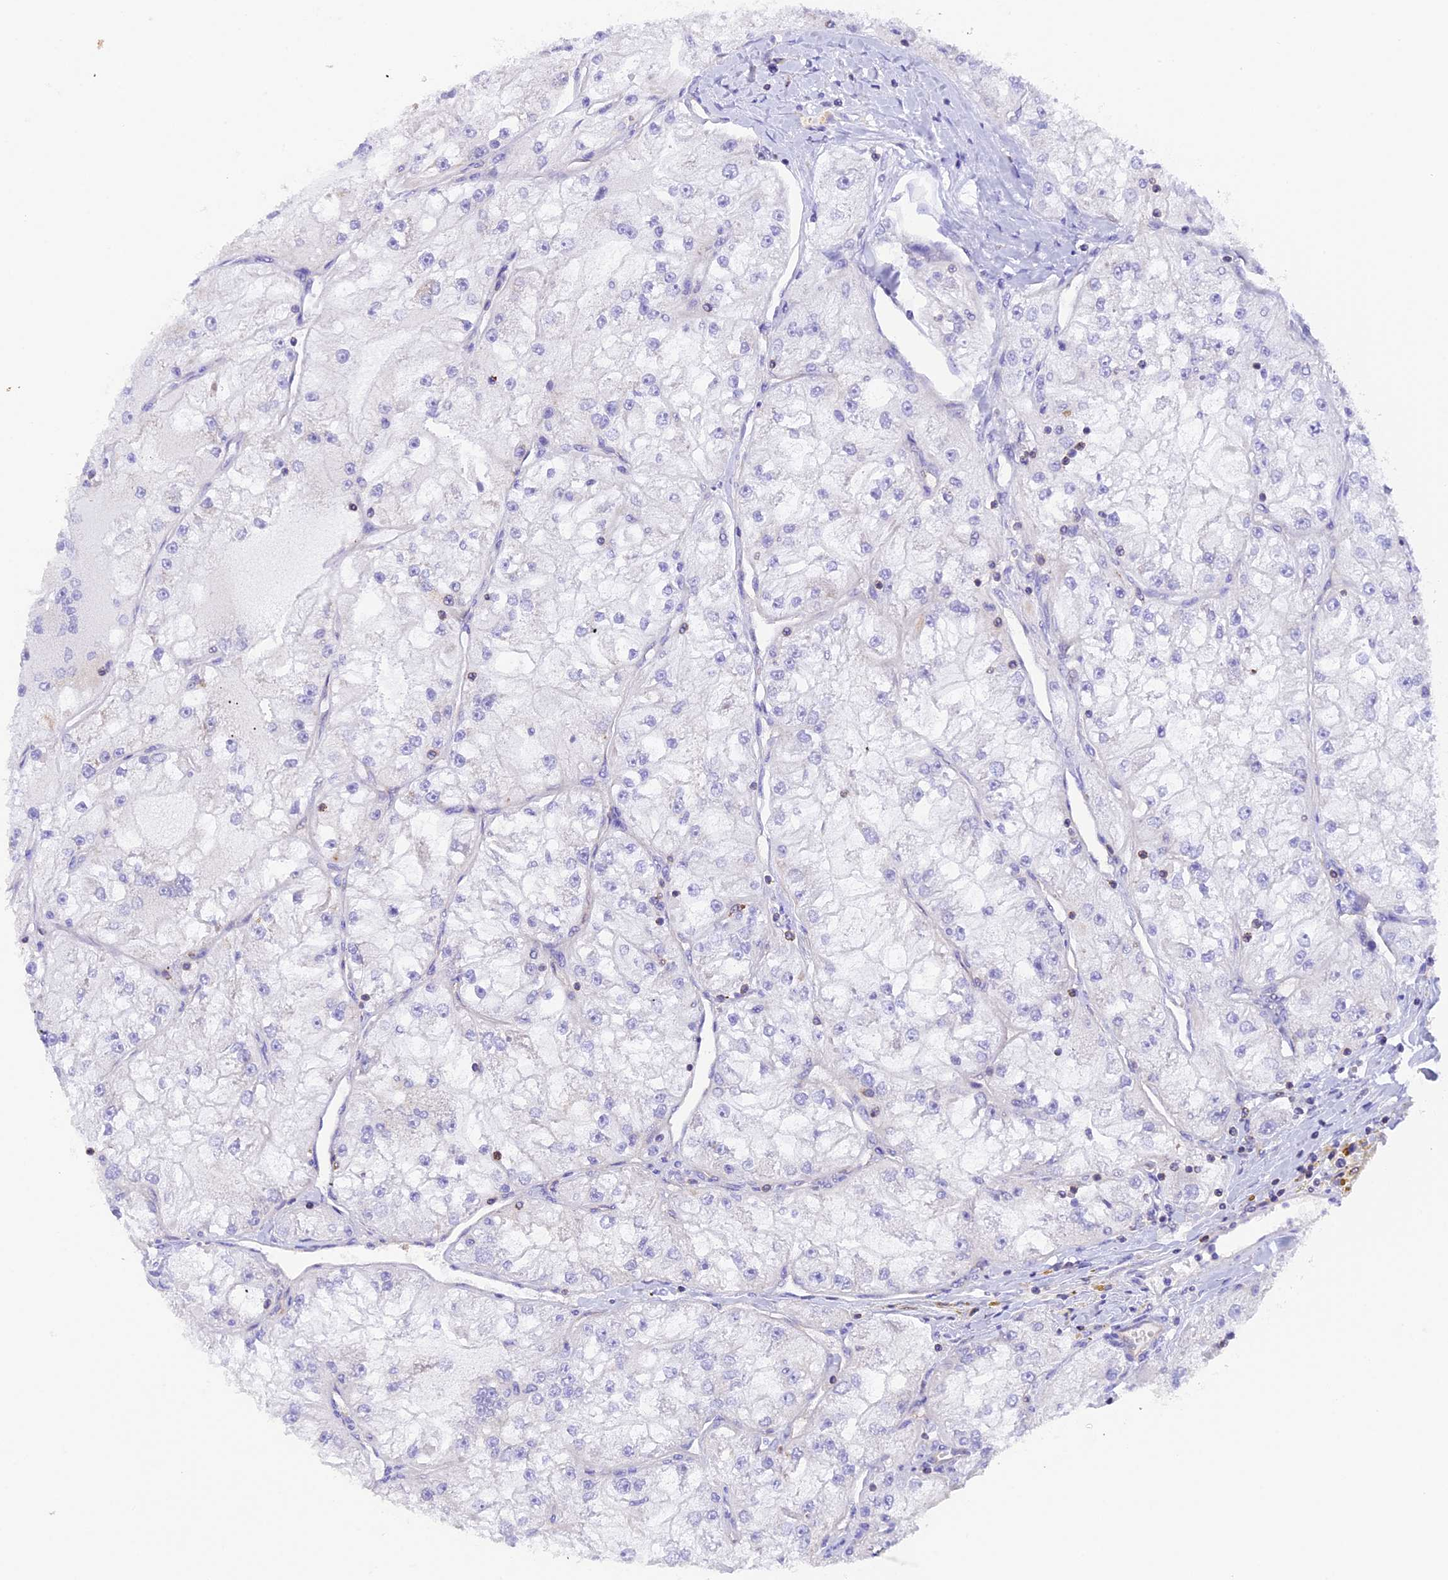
{"staining": {"intensity": "negative", "quantity": "none", "location": "none"}, "tissue": "renal cancer", "cell_type": "Tumor cells", "image_type": "cancer", "snomed": [{"axis": "morphology", "description": "Adenocarcinoma, NOS"}, {"axis": "topography", "description": "Kidney"}], "caption": "Renal adenocarcinoma was stained to show a protein in brown. There is no significant staining in tumor cells.", "gene": "FAM193A", "patient": {"sex": "female", "age": 72}}